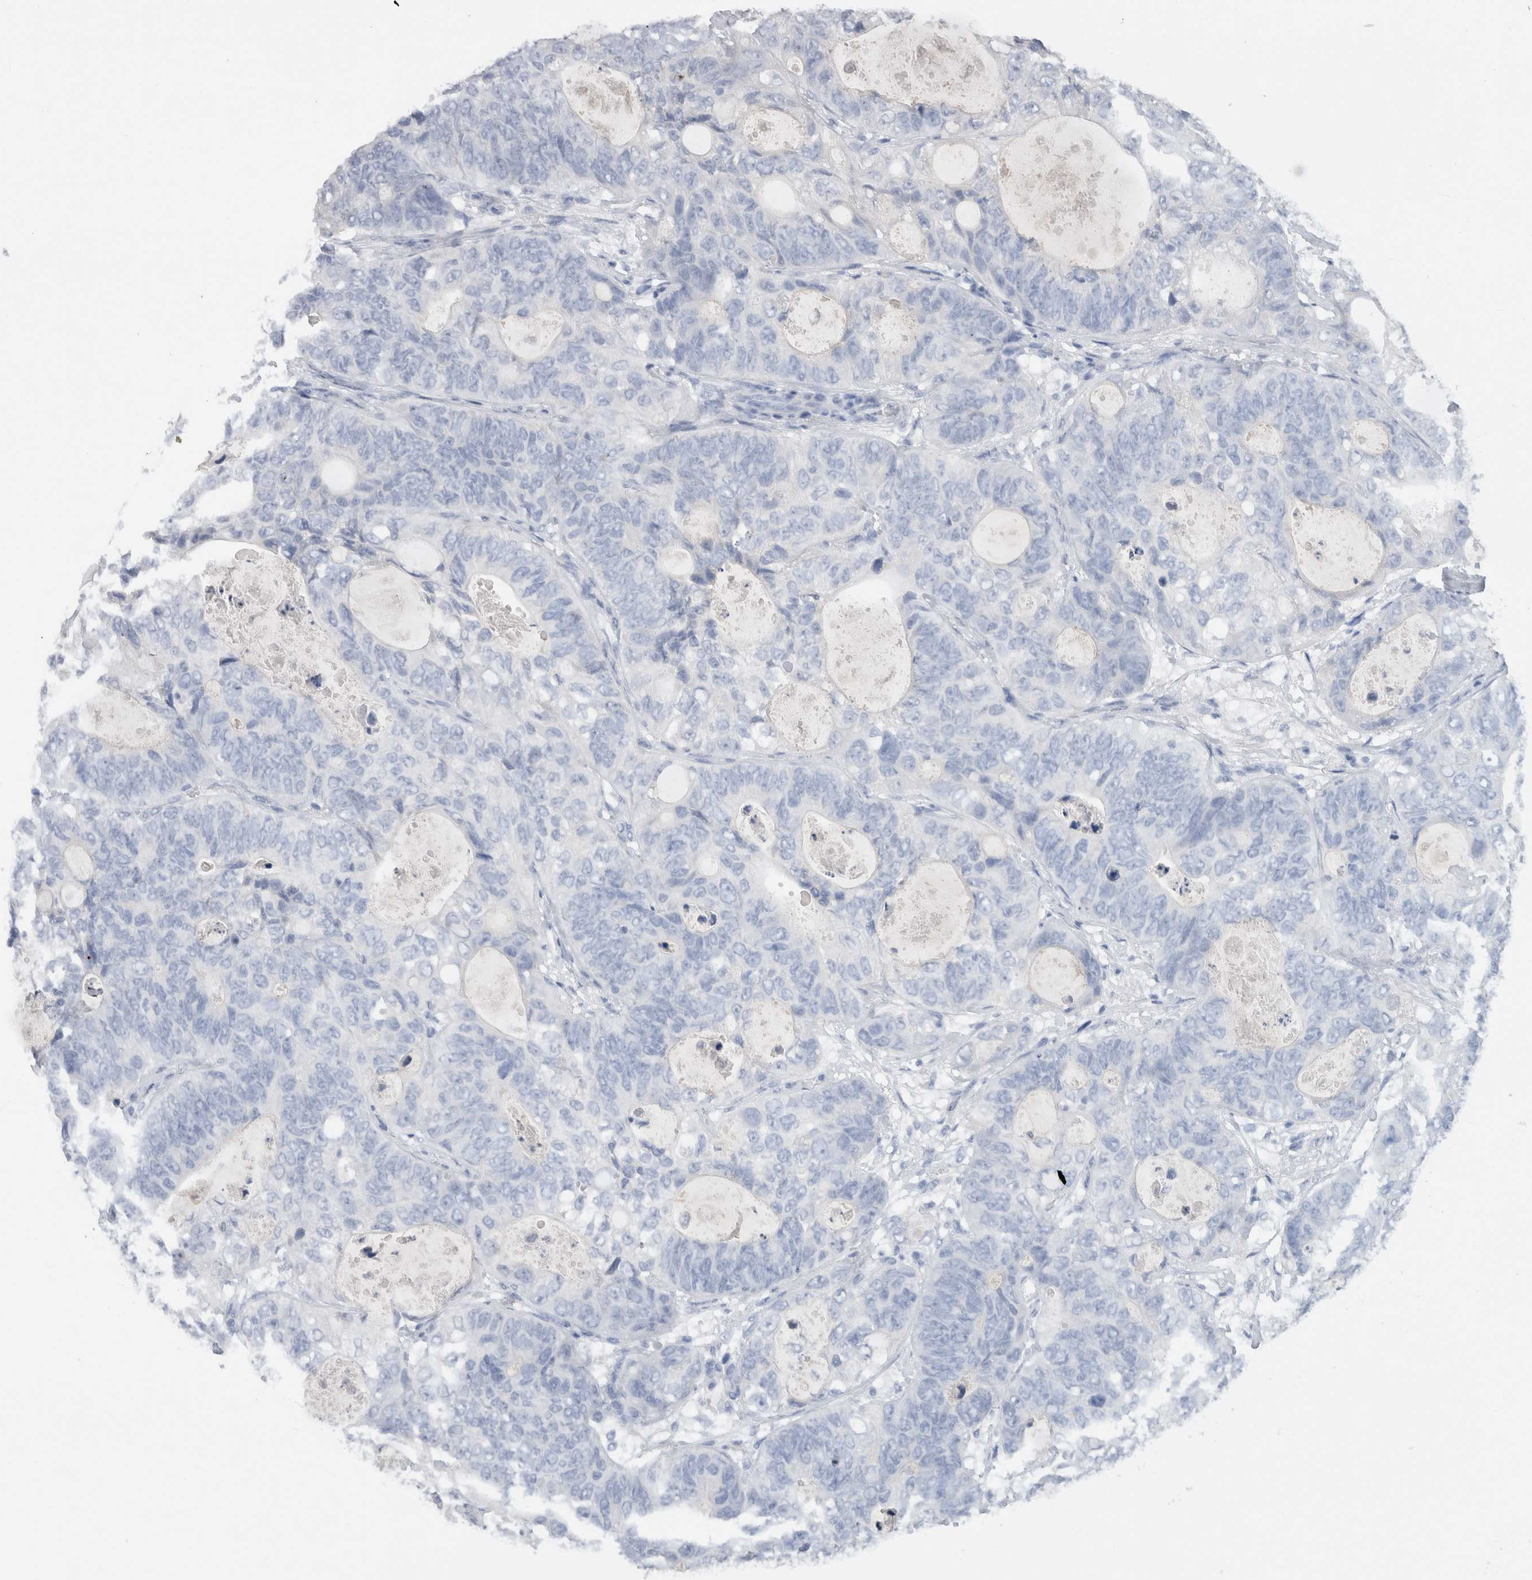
{"staining": {"intensity": "negative", "quantity": "none", "location": "none"}, "tissue": "stomach cancer", "cell_type": "Tumor cells", "image_type": "cancer", "snomed": [{"axis": "morphology", "description": "Normal tissue, NOS"}, {"axis": "morphology", "description": "Adenocarcinoma, NOS"}, {"axis": "topography", "description": "Stomach"}], "caption": "Tumor cells are negative for brown protein staining in stomach cancer (adenocarcinoma).", "gene": "LAMP3", "patient": {"sex": "female", "age": 89}}